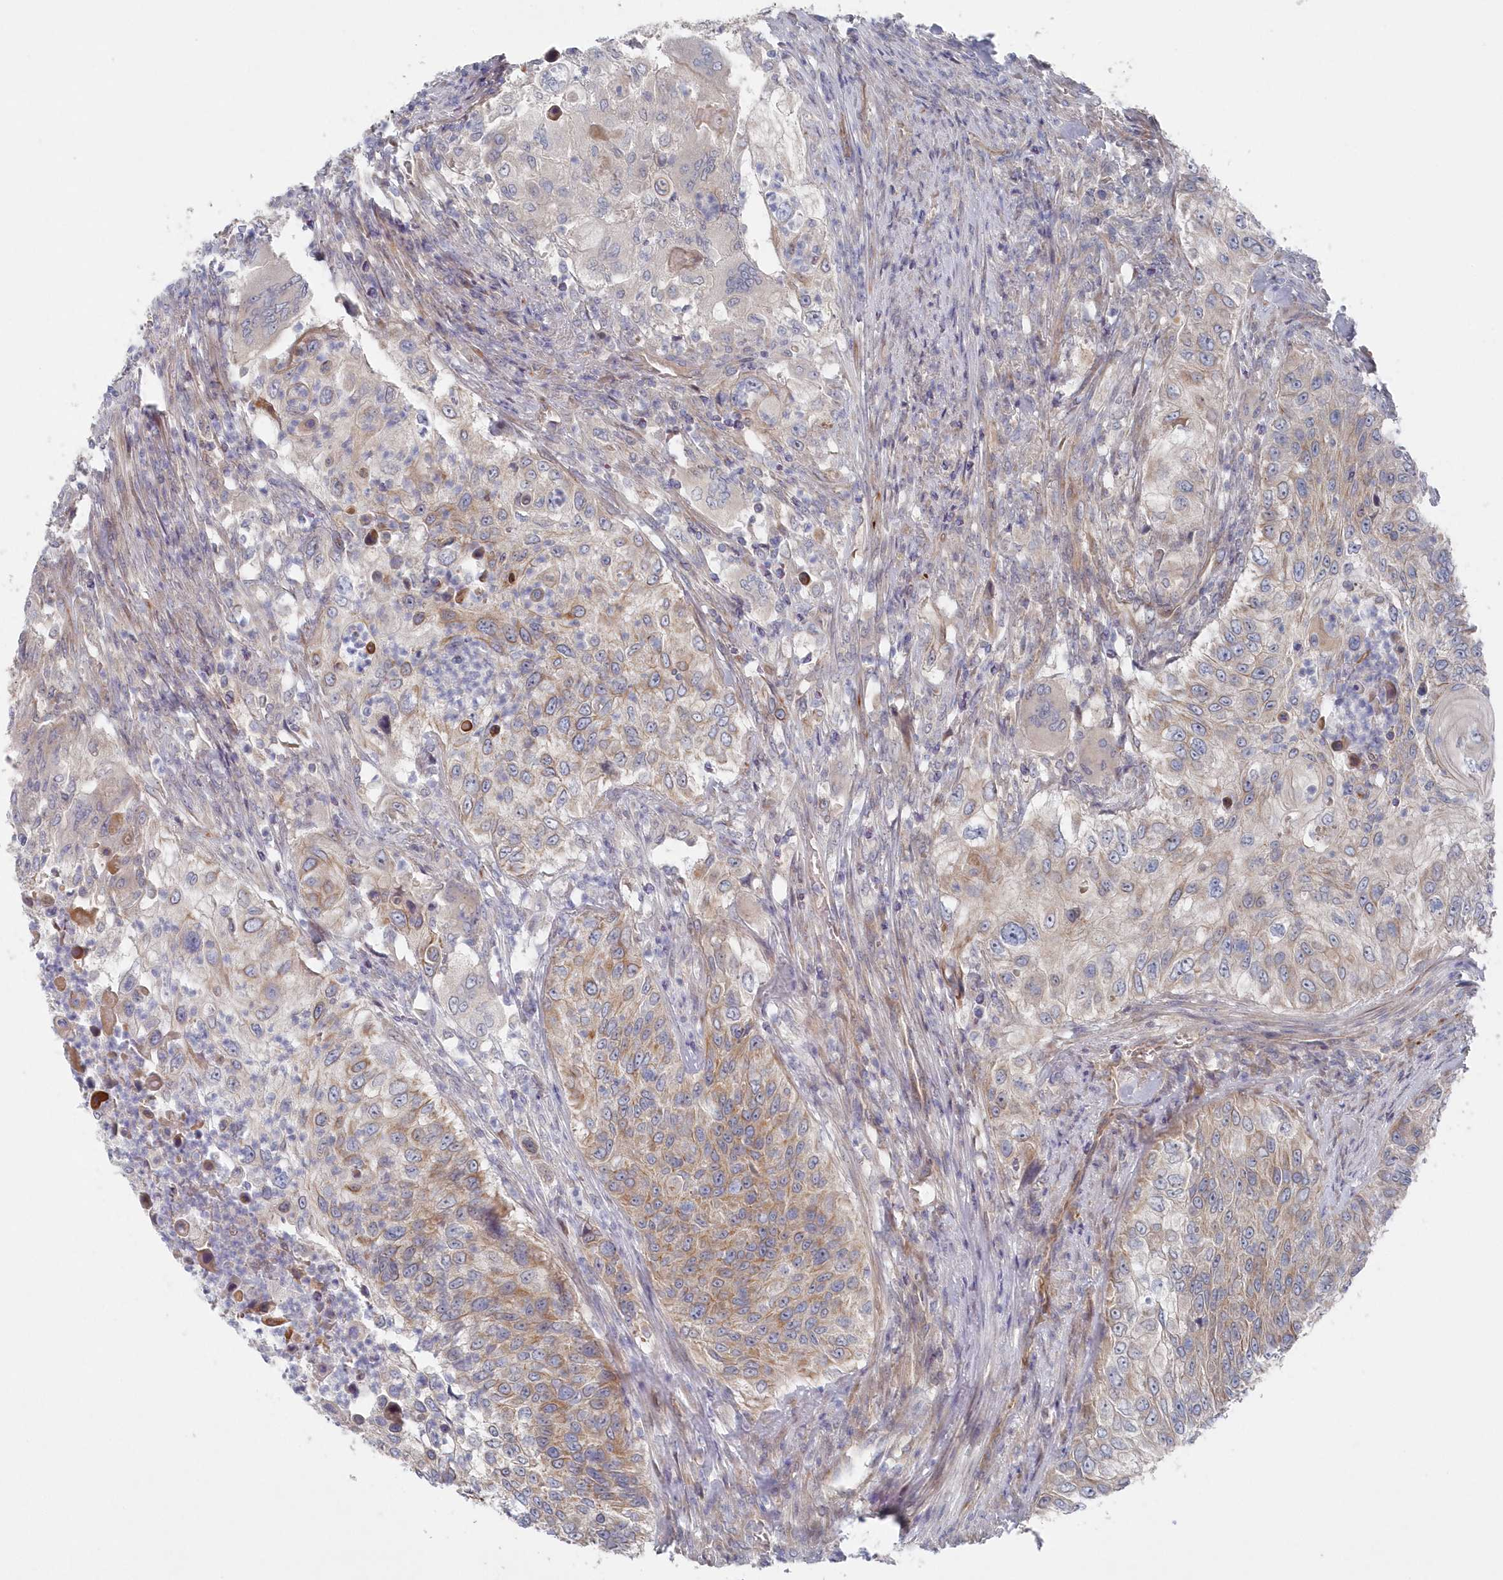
{"staining": {"intensity": "weak", "quantity": "25%-75%", "location": "cytoplasmic/membranous"}, "tissue": "urothelial cancer", "cell_type": "Tumor cells", "image_type": "cancer", "snomed": [{"axis": "morphology", "description": "Urothelial carcinoma, High grade"}, {"axis": "topography", "description": "Urinary bladder"}], "caption": "About 25%-75% of tumor cells in human urothelial cancer show weak cytoplasmic/membranous protein expression as visualized by brown immunohistochemical staining.", "gene": "KIAA1586", "patient": {"sex": "female", "age": 60}}